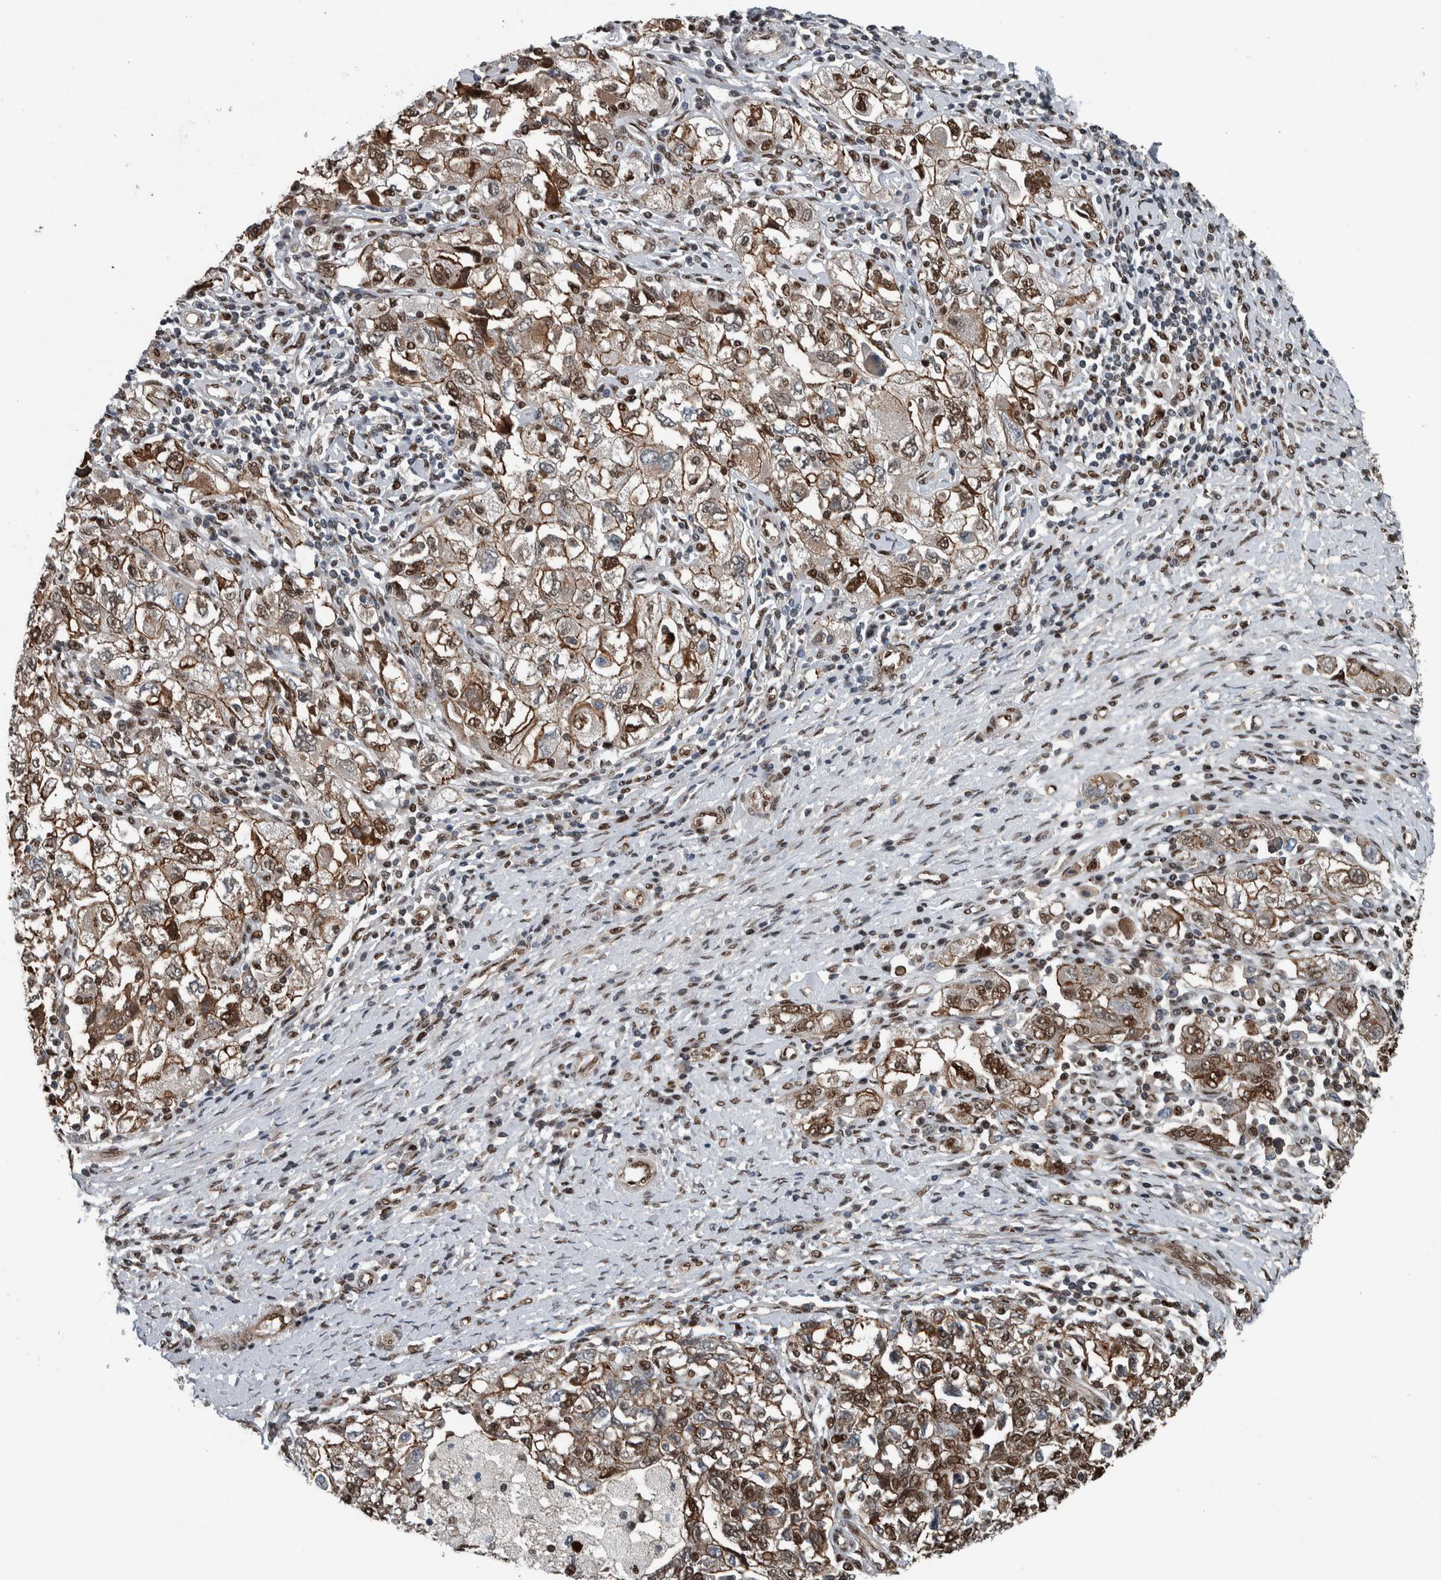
{"staining": {"intensity": "moderate", "quantity": ">75%", "location": "cytoplasmic/membranous,nuclear"}, "tissue": "ovarian cancer", "cell_type": "Tumor cells", "image_type": "cancer", "snomed": [{"axis": "morphology", "description": "Carcinoma, NOS"}, {"axis": "morphology", "description": "Cystadenocarcinoma, serous, NOS"}, {"axis": "topography", "description": "Ovary"}], "caption": "Brown immunohistochemical staining in human ovarian carcinoma reveals moderate cytoplasmic/membranous and nuclear staining in approximately >75% of tumor cells.", "gene": "FAM135B", "patient": {"sex": "female", "age": 69}}